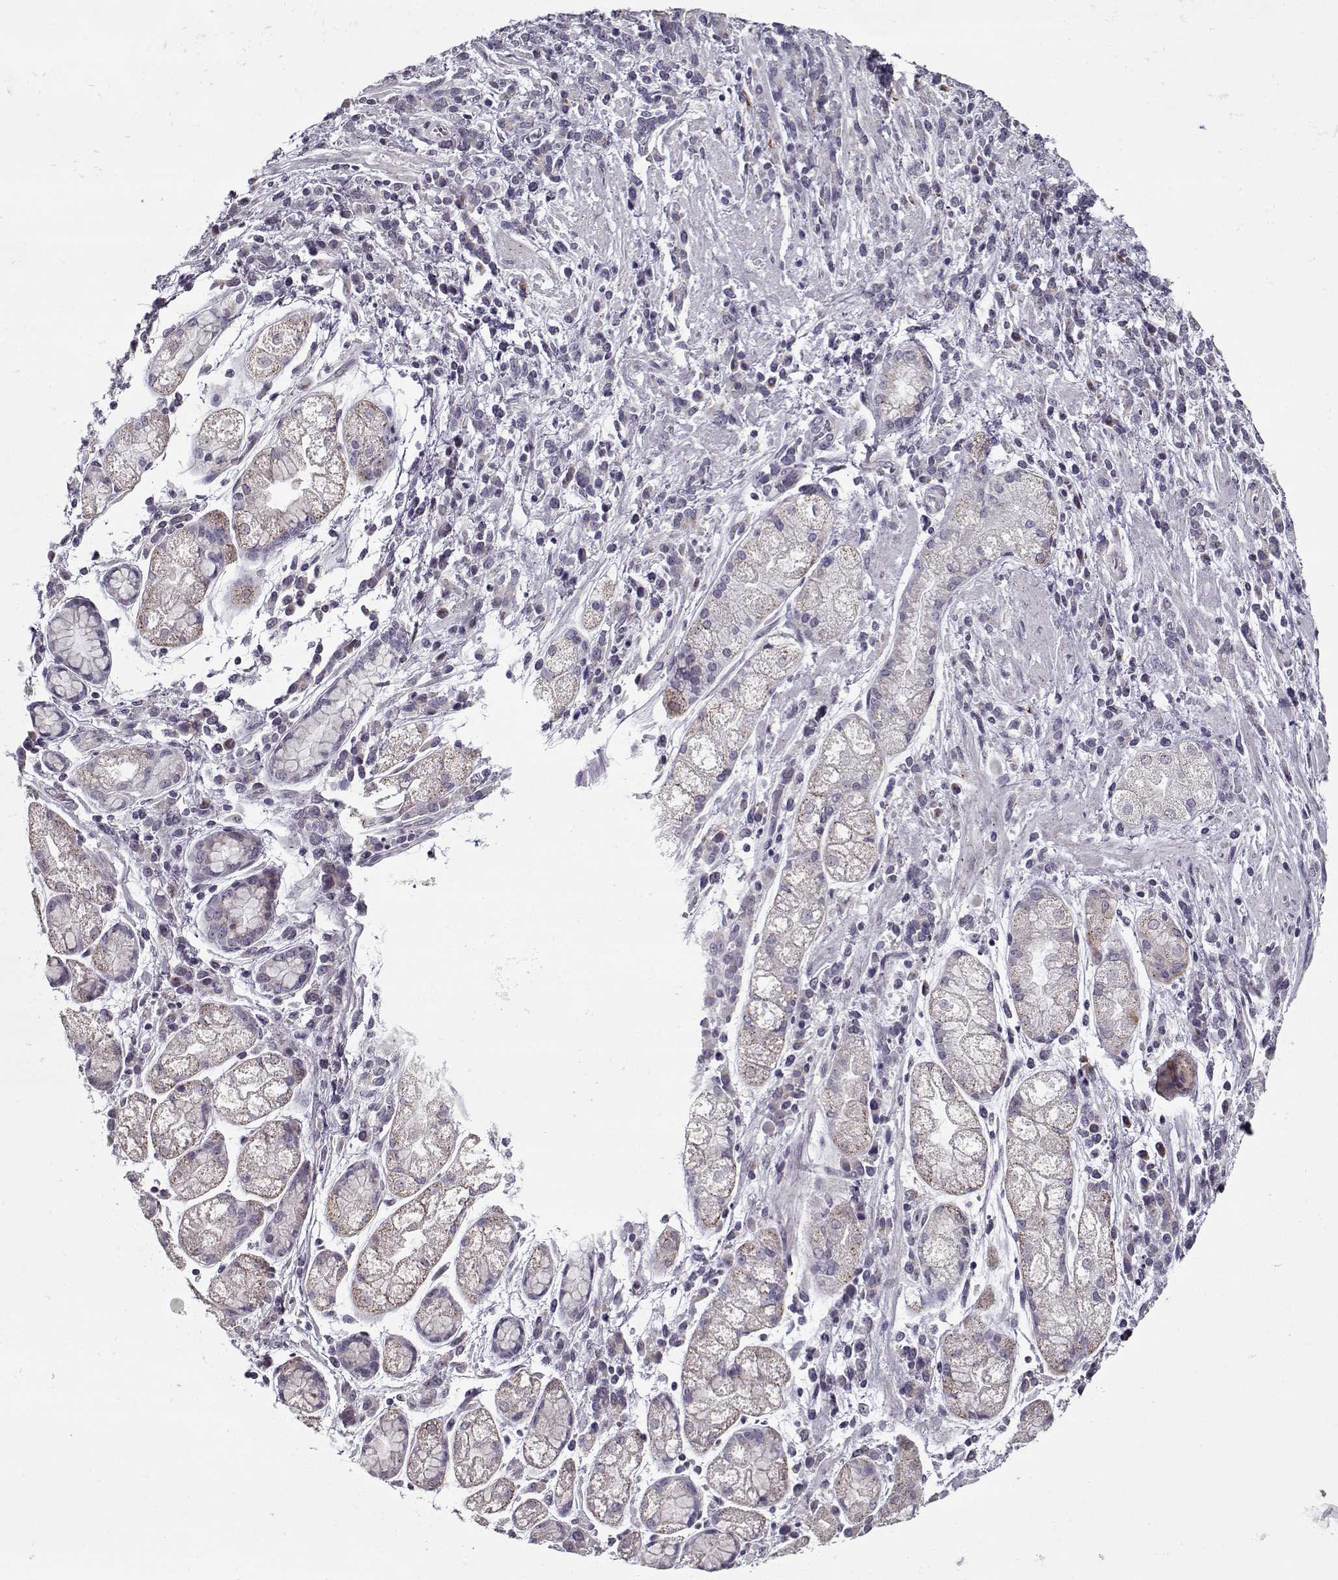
{"staining": {"intensity": "weak", "quantity": "25%-75%", "location": "cytoplasmic/membranous"}, "tissue": "stomach cancer", "cell_type": "Tumor cells", "image_type": "cancer", "snomed": [{"axis": "morphology", "description": "Adenocarcinoma, NOS"}, {"axis": "topography", "description": "Stomach"}], "caption": "Stomach cancer was stained to show a protein in brown. There is low levels of weak cytoplasmic/membranous expression in approximately 25%-75% of tumor cells.", "gene": "SEC16B", "patient": {"sex": "female", "age": 57}}